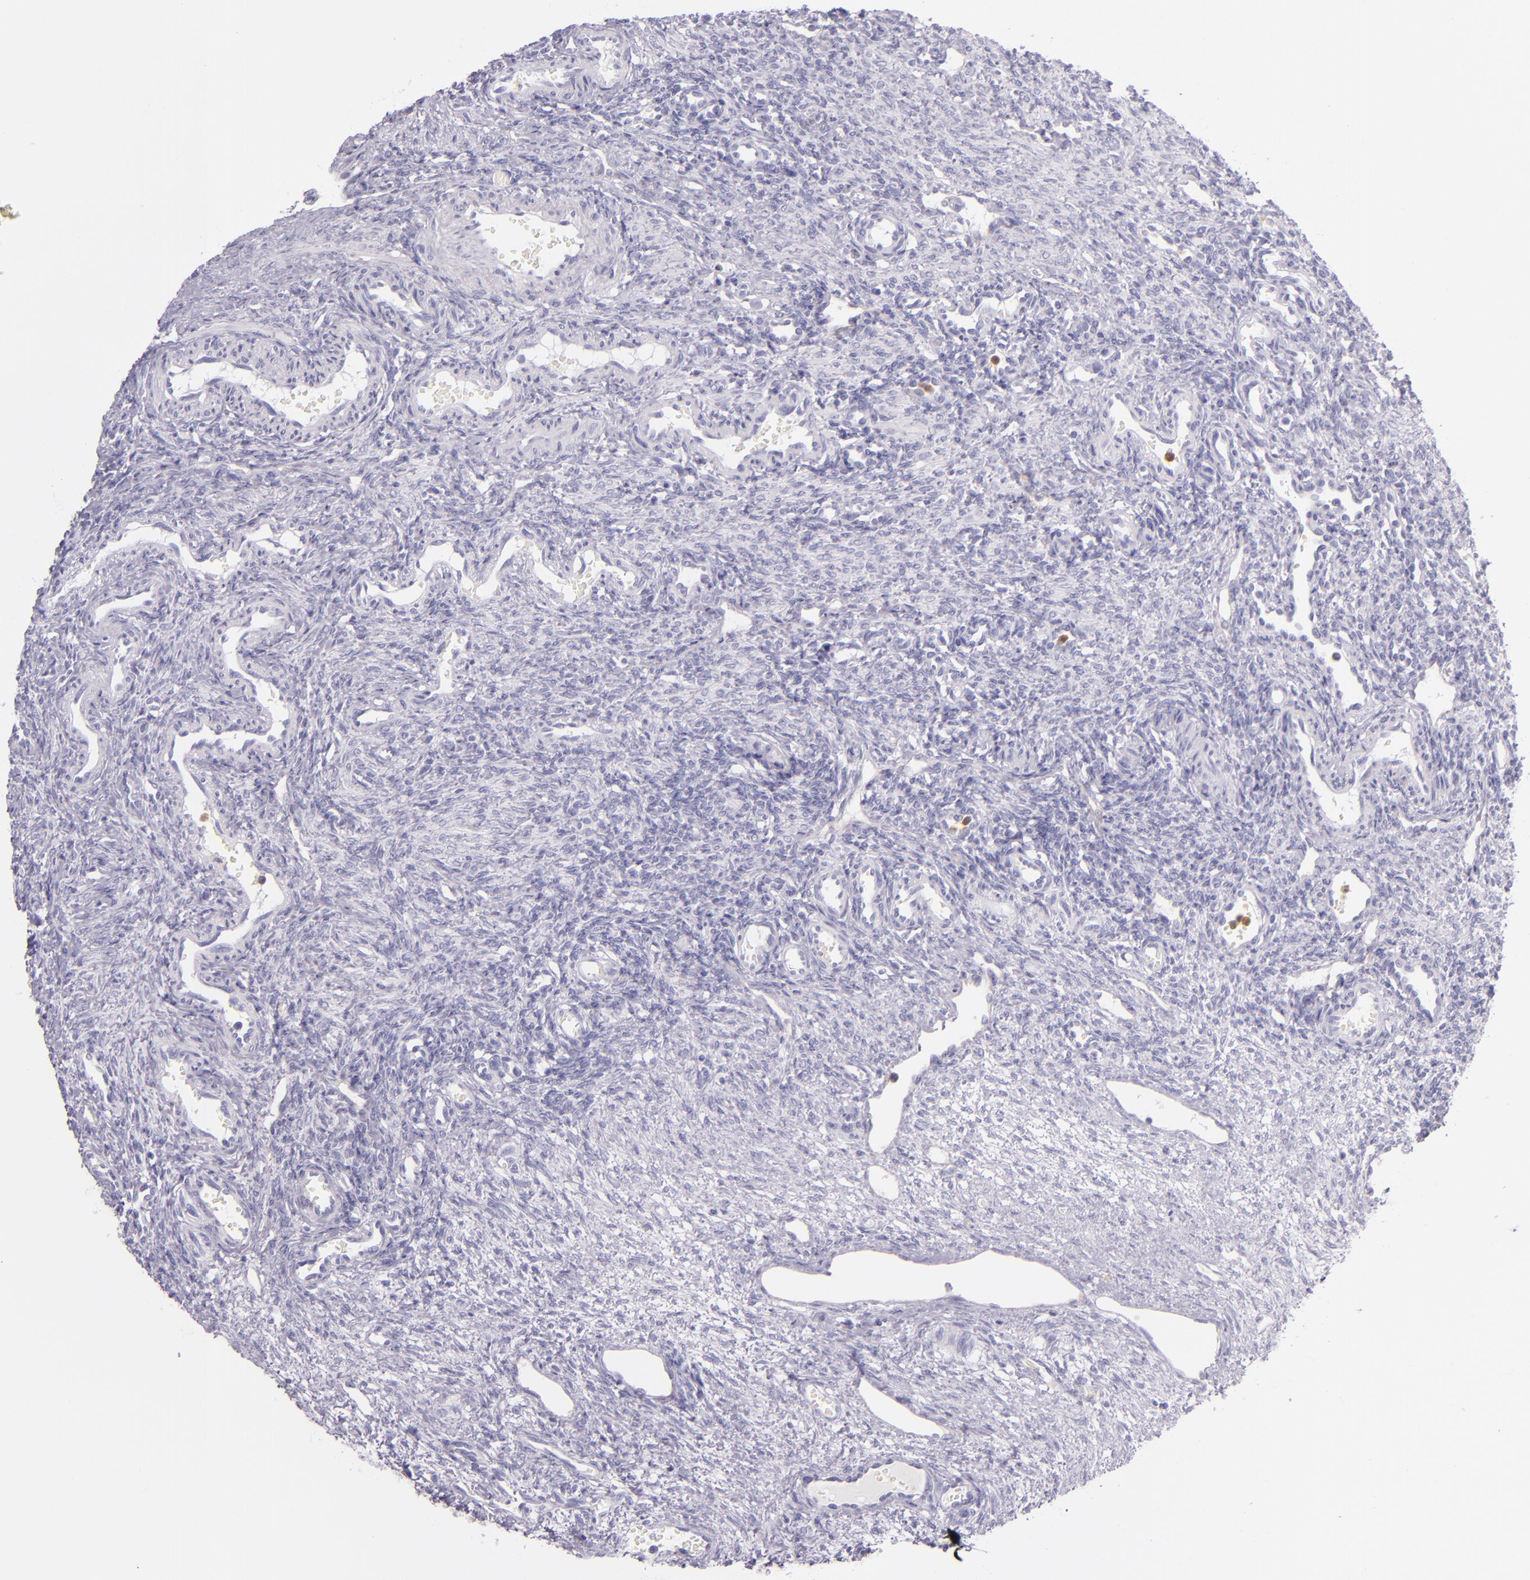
{"staining": {"intensity": "negative", "quantity": "none", "location": "none"}, "tissue": "ovary", "cell_type": "Follicle cells", "image_type": "normal", "snomed": [{"axis": "morphology", "description": "Normal tissue, NOS"}, {"axis": "topography", "description": "Ovary"}], "caption": "Follicle cells are negative for protein expression in unremarkable human ovary. (DAB (3,3'-diaminobenzidine) immunohistochemistry (IHC) visualized using brightfield microscopy, high magnification).", "gene": "CEACAM1", "patient": {"sex": "female", "age": 33}}